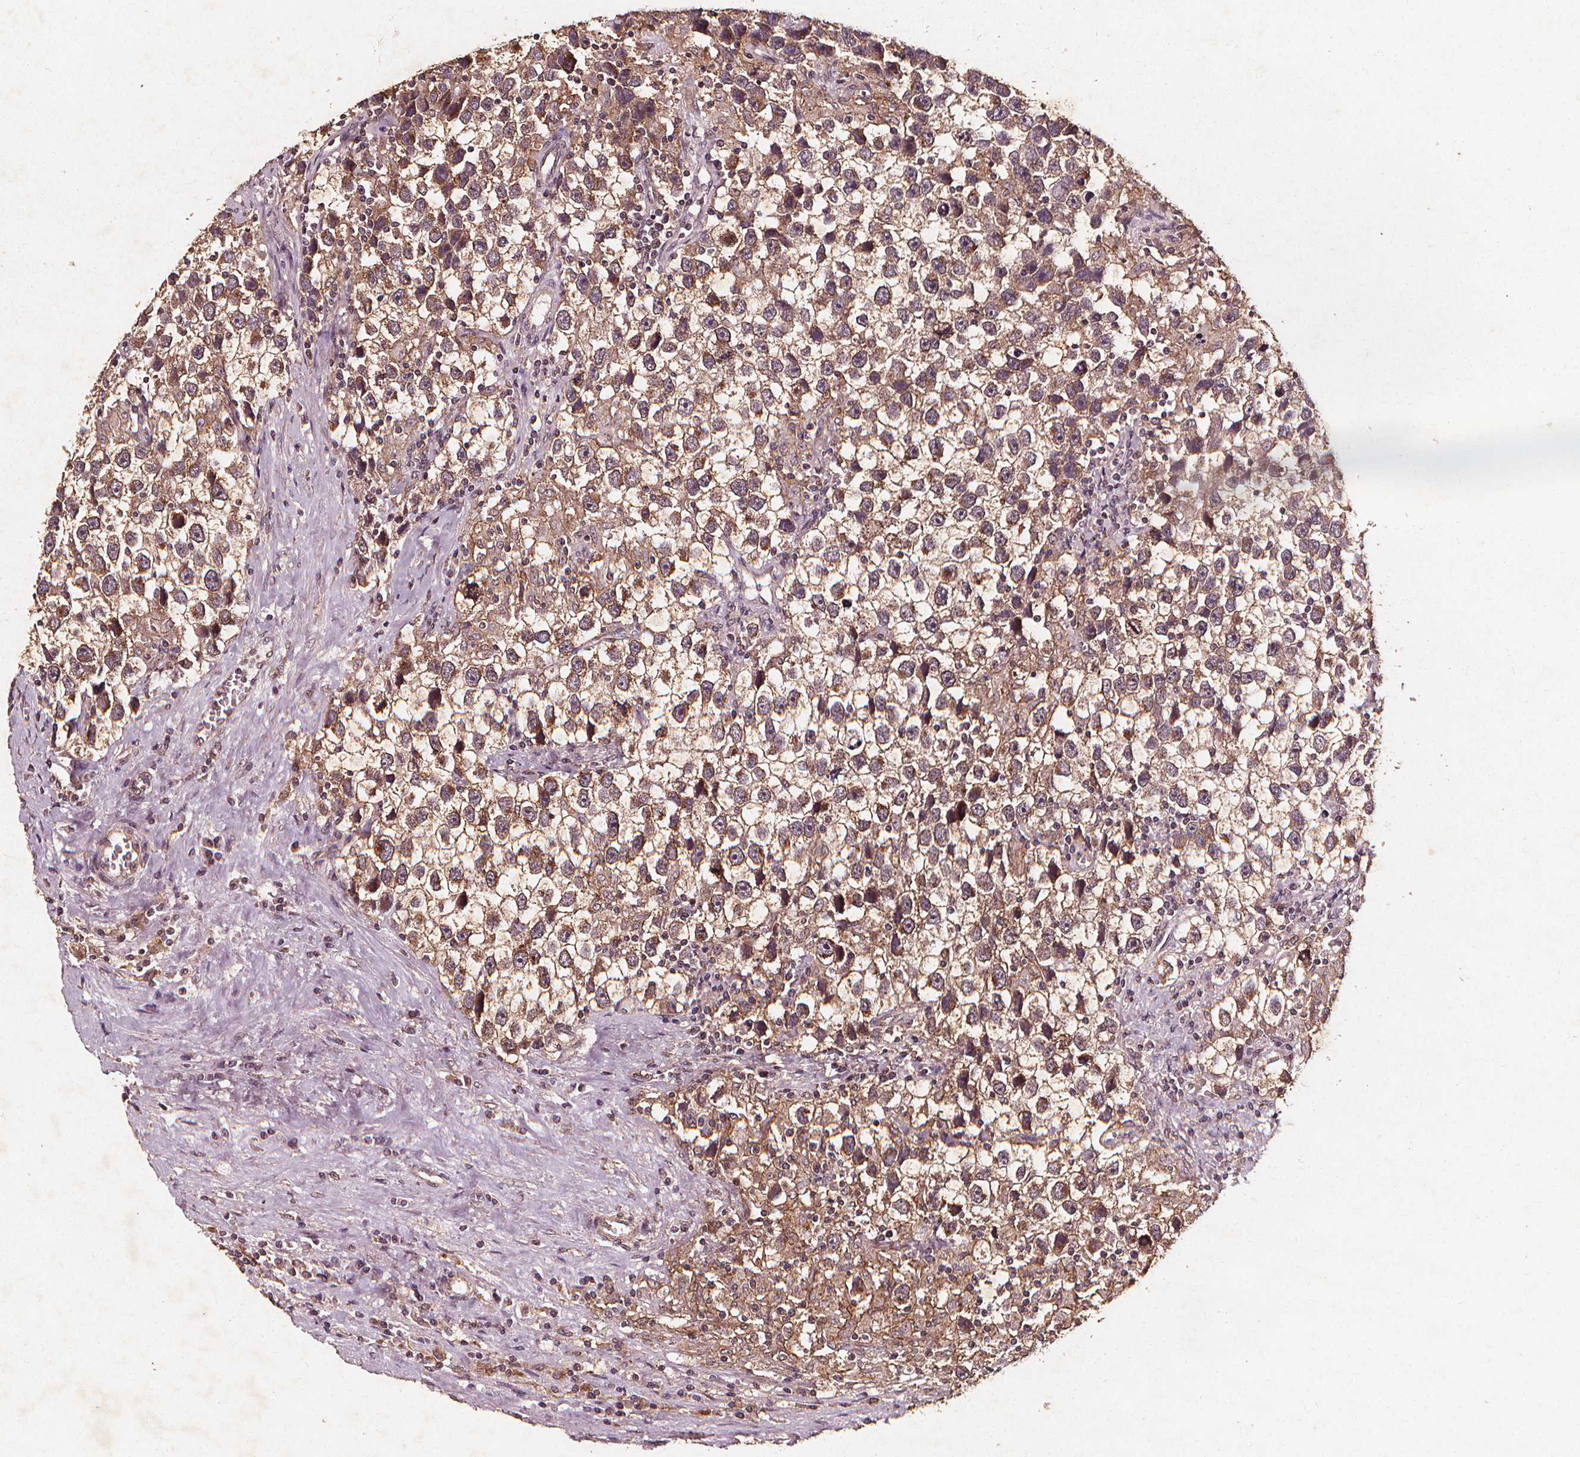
{"staining": {"intensity": "moderate", "quantity": ">75%", "location": "cytoplasmic/membranous"}, "tissue": "testis cancer", "cell_type": "Tumor cells", "image_type": "cancer", "snomed": [{"axis": "morphology", "description": "Seminoma, NOS"}, {"axis": "topography", "description": "Testis"}], "caption": "An IHC histopathology image of tumor tissue is shown. Protein staining in brown shows moderate cytoplasmic/membranous positivity in testis seminoma within tumor cells.", "gene": "ABCA1", "patient": {"sex": "male", "age": 43}}